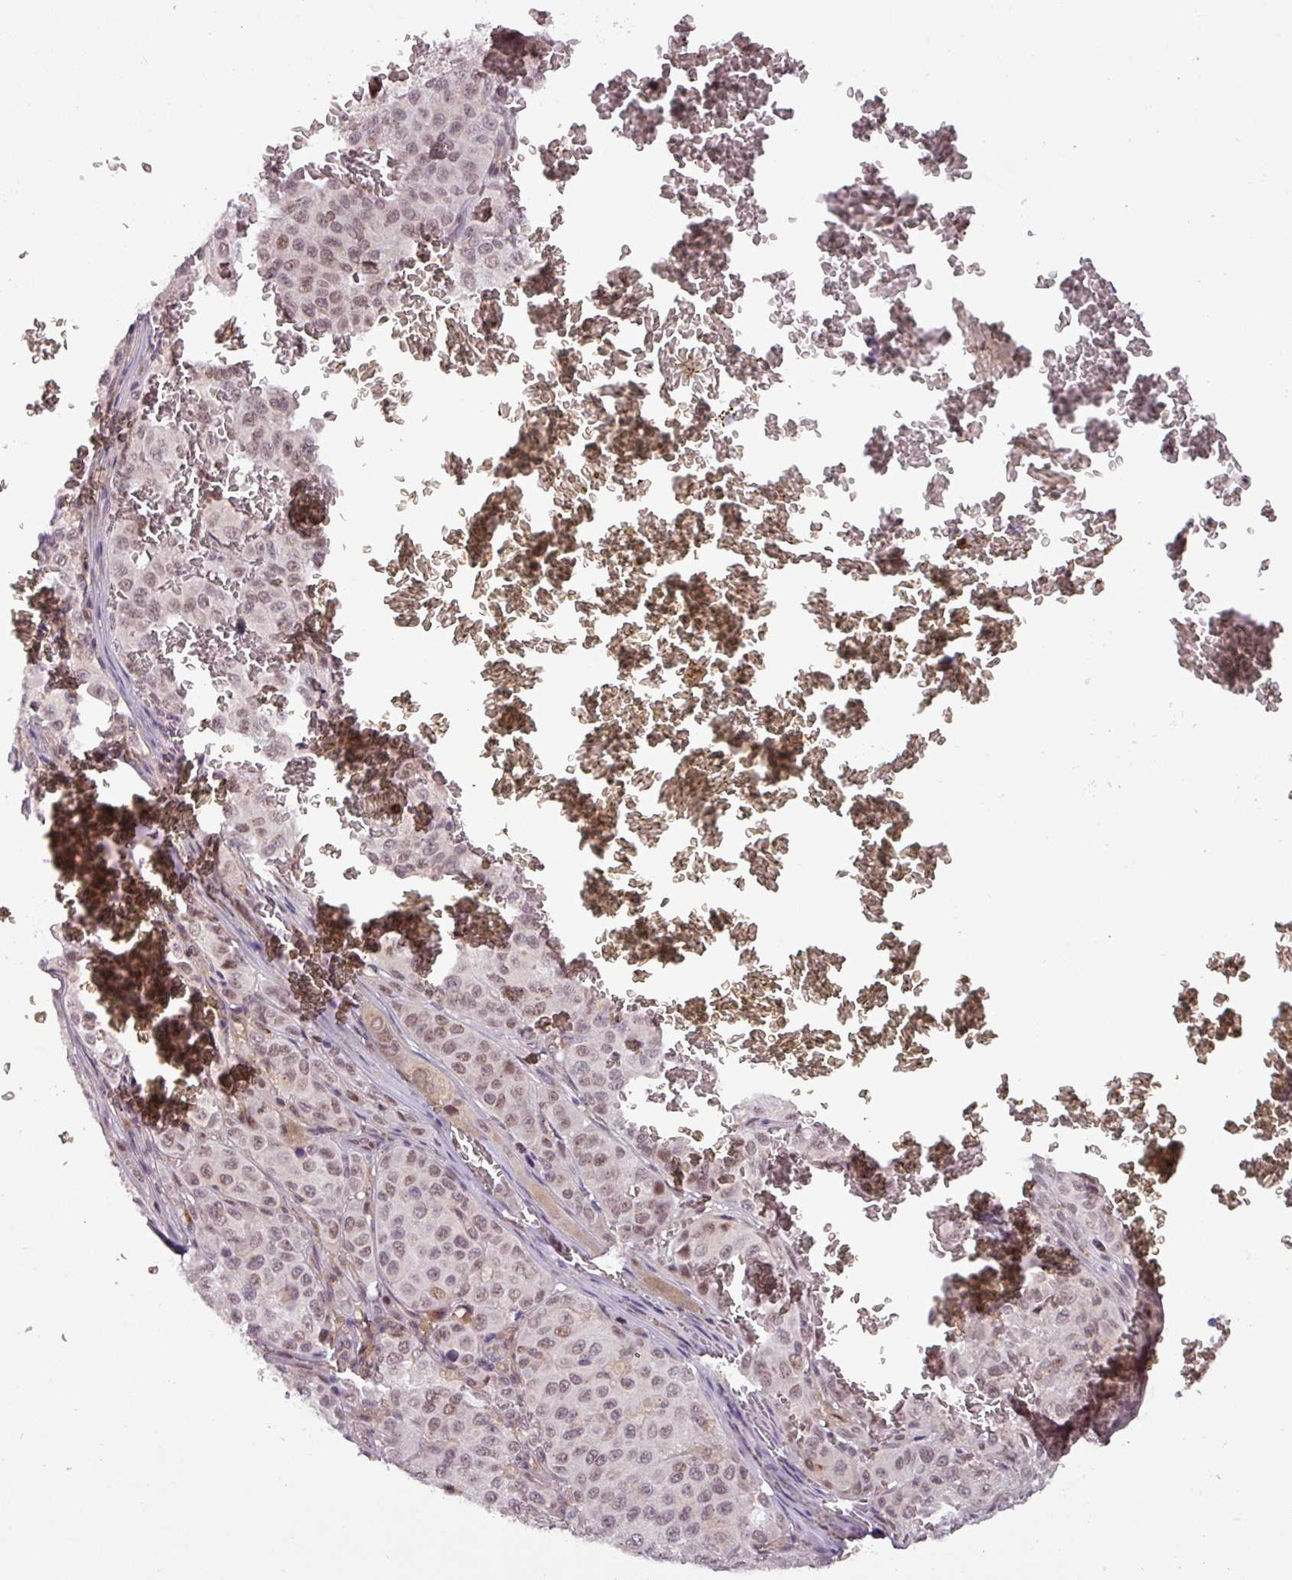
{"staining": {"intensity": "weak", "quantity": "<25%", "location": "nuclear"}, "tissue": "melanoma", "cell_type": "Tumor cells", "image_type": "cancer", "snomed": [{"axis": "morphology", "description": "Malignant melanoma, NOS"}, {"axis": "topography", "description": "Skin"}], "caption": "The micrograph shows no significant staining in tumor cells of malignant melanoma.", "gene": "NPFFR1", "patient": {"sex": "female", "age": 63}}